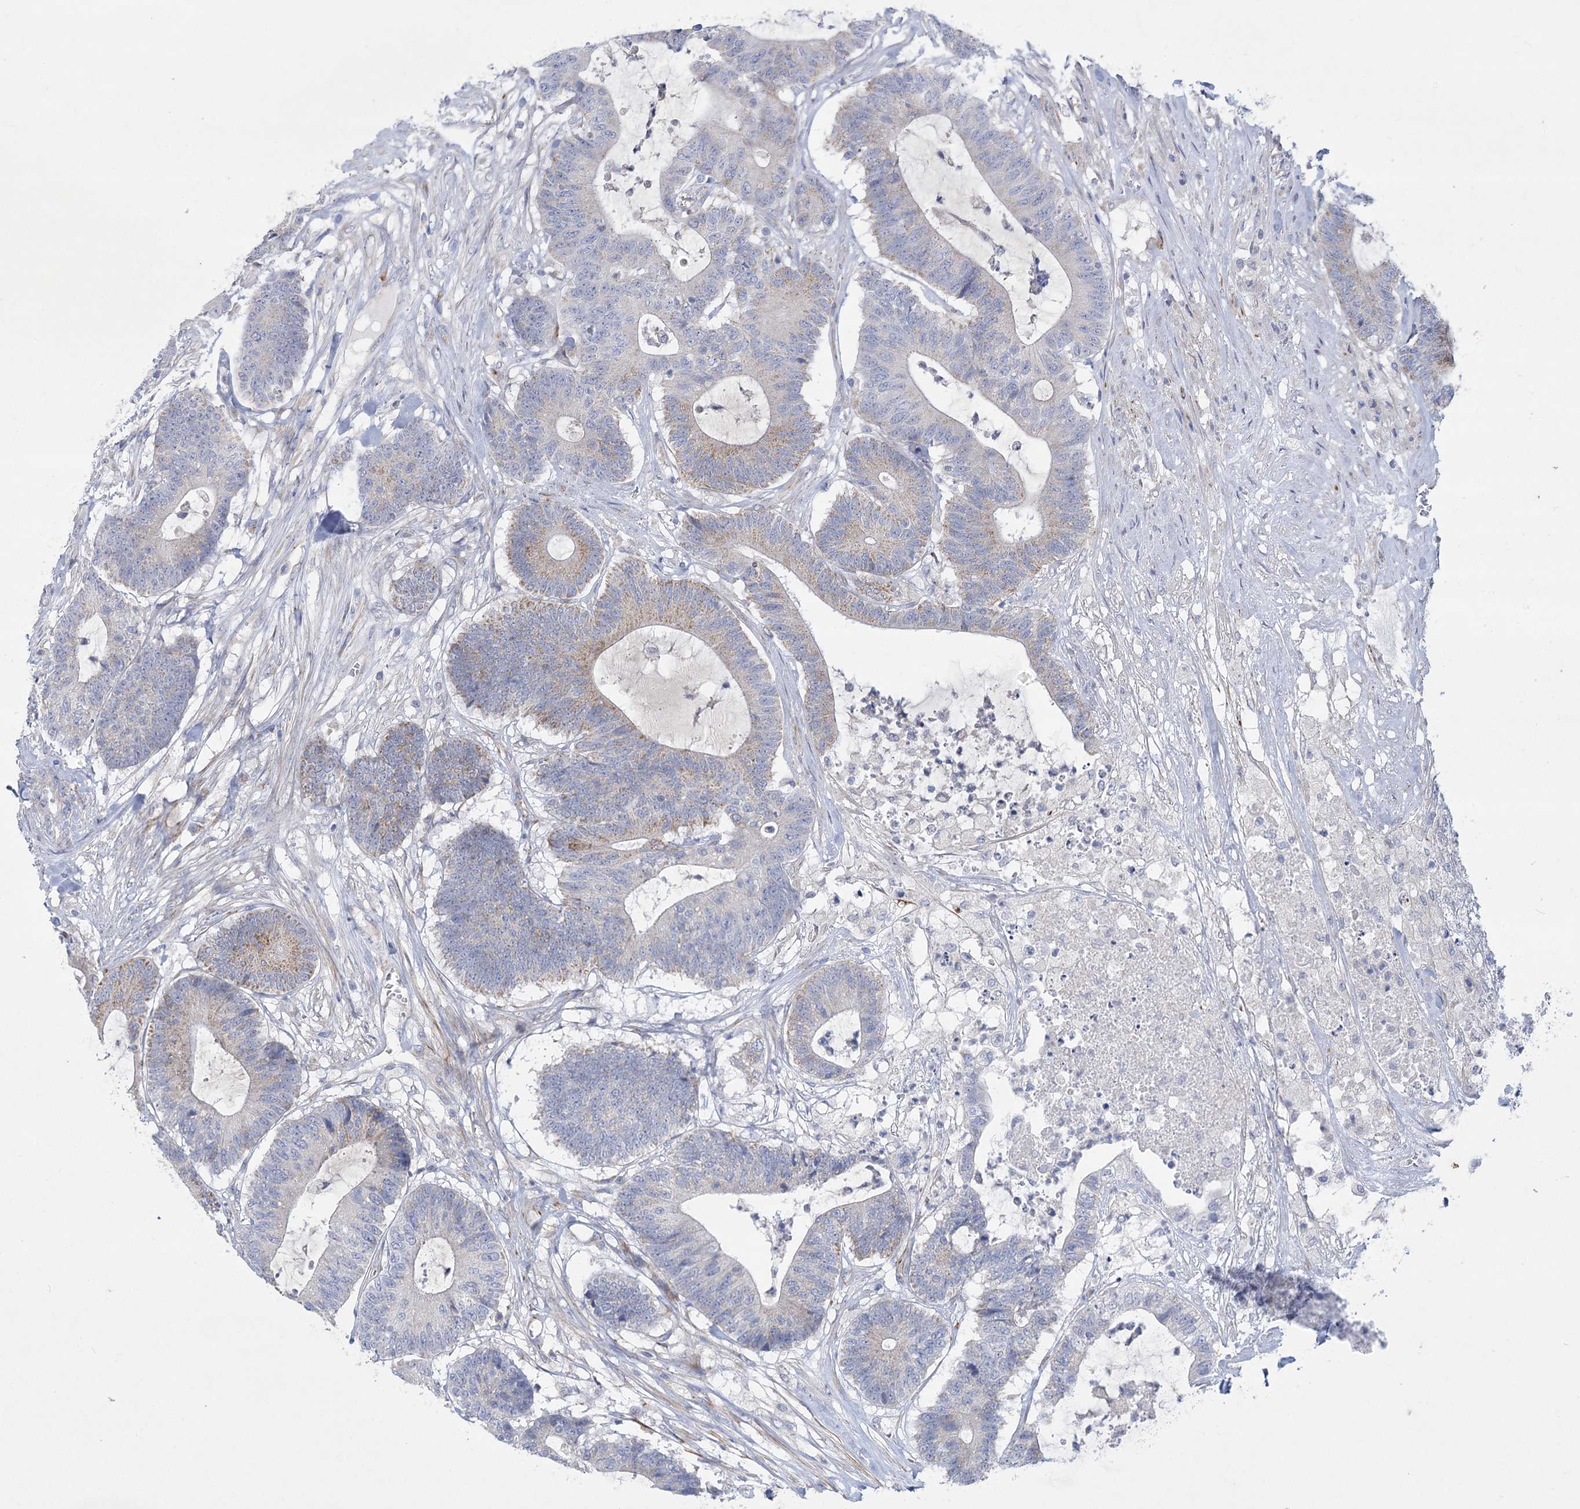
{"staining": {"intensity": "moderate", "quantity": "<25%", "location": "cytoplasmic/membranous"}, "tissue": "colorectal cancer", "cell_type": "Tumor cells", "image_type": "cancer", "snomed": [{"axis": "morphology", "description": "Adenocarcinoma, NOS"}, {"axis": "topography", "description": "Colon"}], "caption": "There is low levels of moderate cytoplasmic/membranous positivity in tumor cells of colorectal cancer, as demonstrated by immunohistochemical staining (brown color).", "gene": "DHTKD1", "patient": {"sex": "female", "age": 84}}